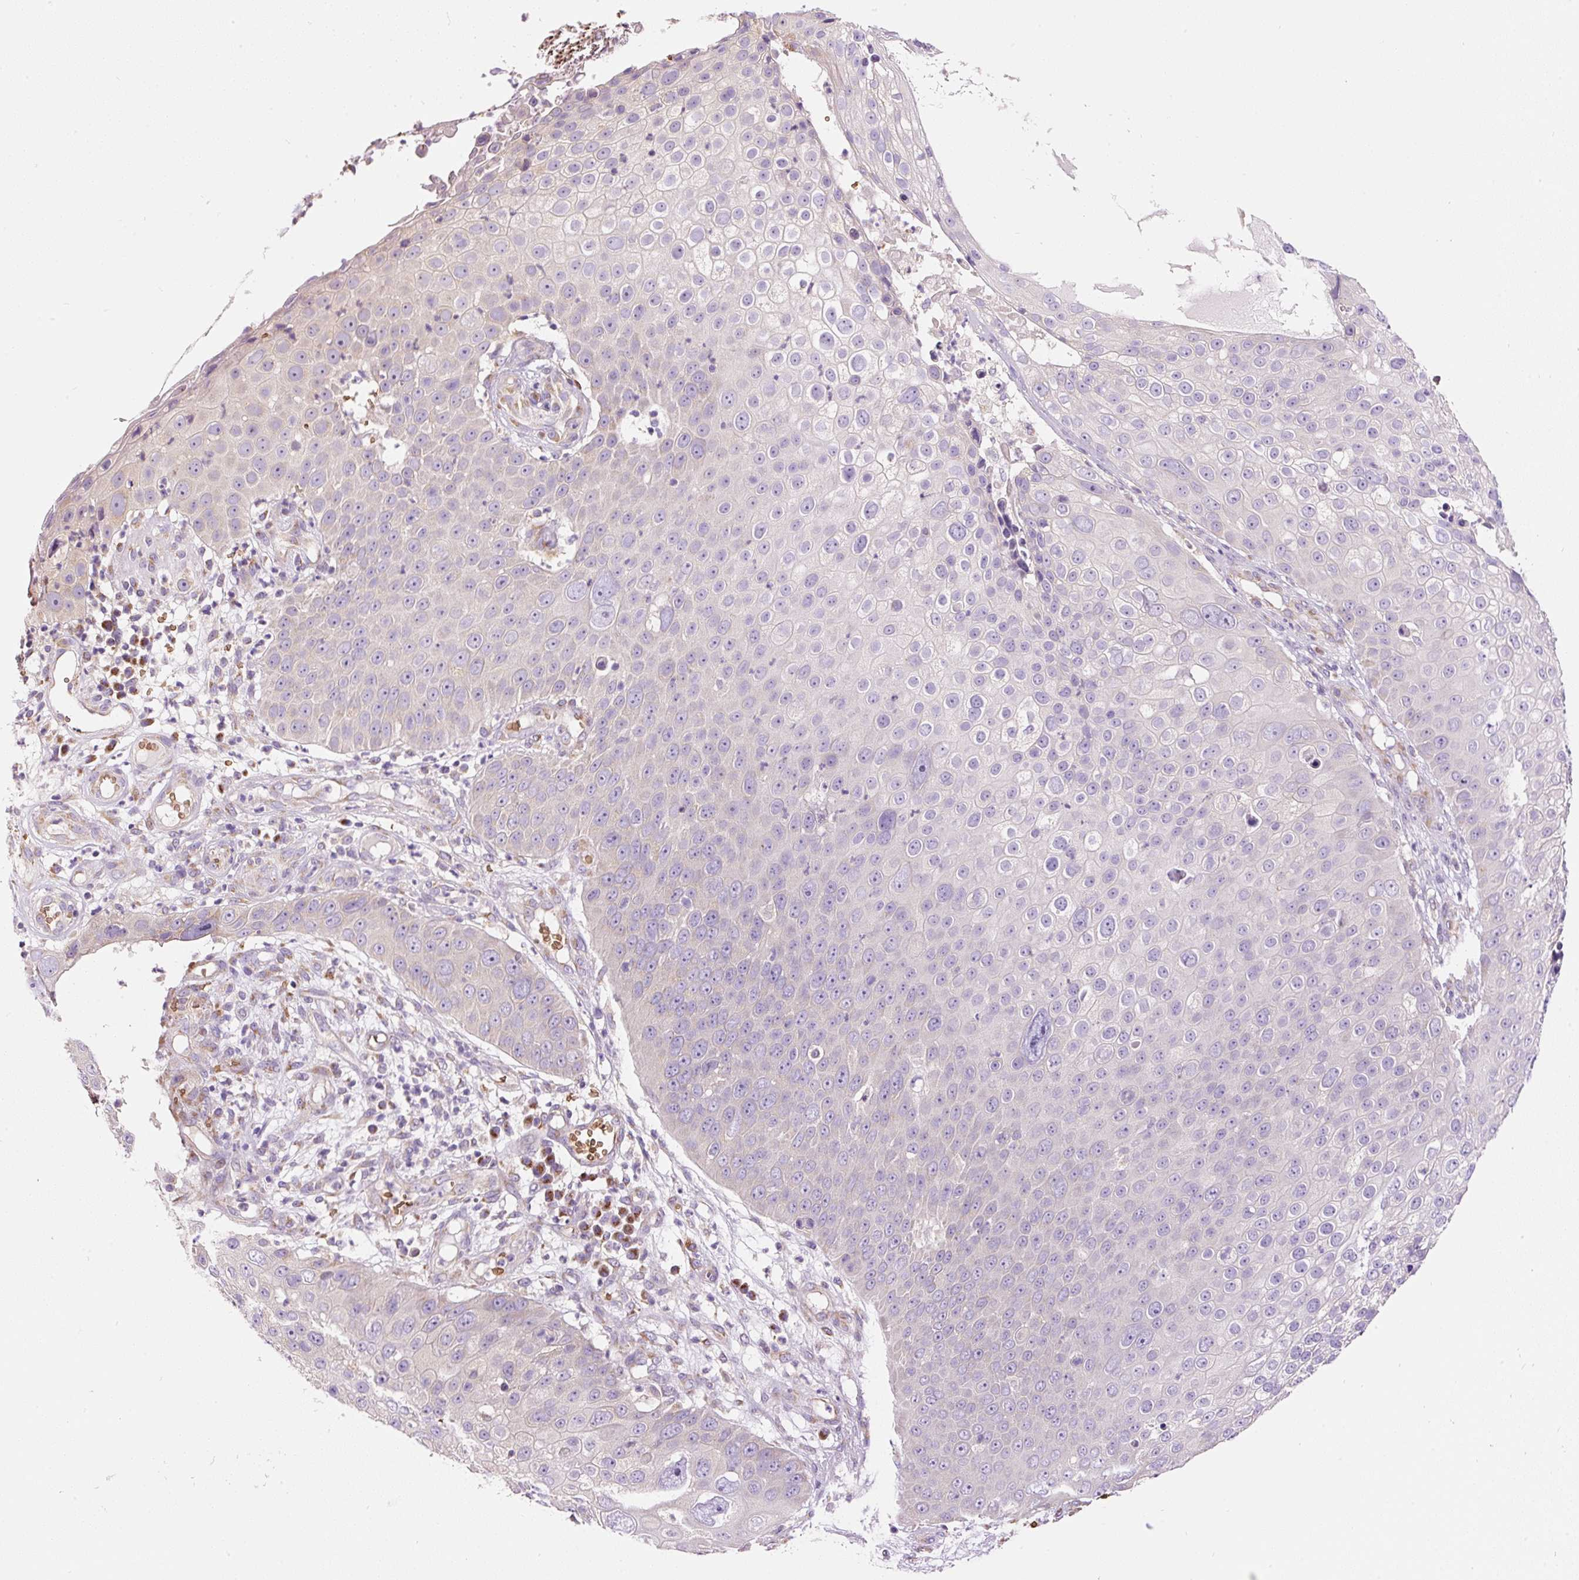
{"staining": {"intensity": "weak", "quantity": "<25%", "location": "cytoplasmic/membranous"}, "tissue": "skin cancer", "cell_type": "Tumor cells", "image_type": "cancer", "snomed": [{"axis": "morphology", "description": "Squamous cell carcinoma, NOS"}, {"axis": "topography", "description": "Skin"}], "caption": "The image shows no staining of tumor cells in squamous cell carcinoma (skin). Brightfield microscopy of immunohistochemistry stained with DAB (3,3'-diaminobenzidine) (brown) and hematoxylin (blue), captured at high magnification.", "gene": "PRRC2A", "patient": {"sex": "male", "age": 71}}